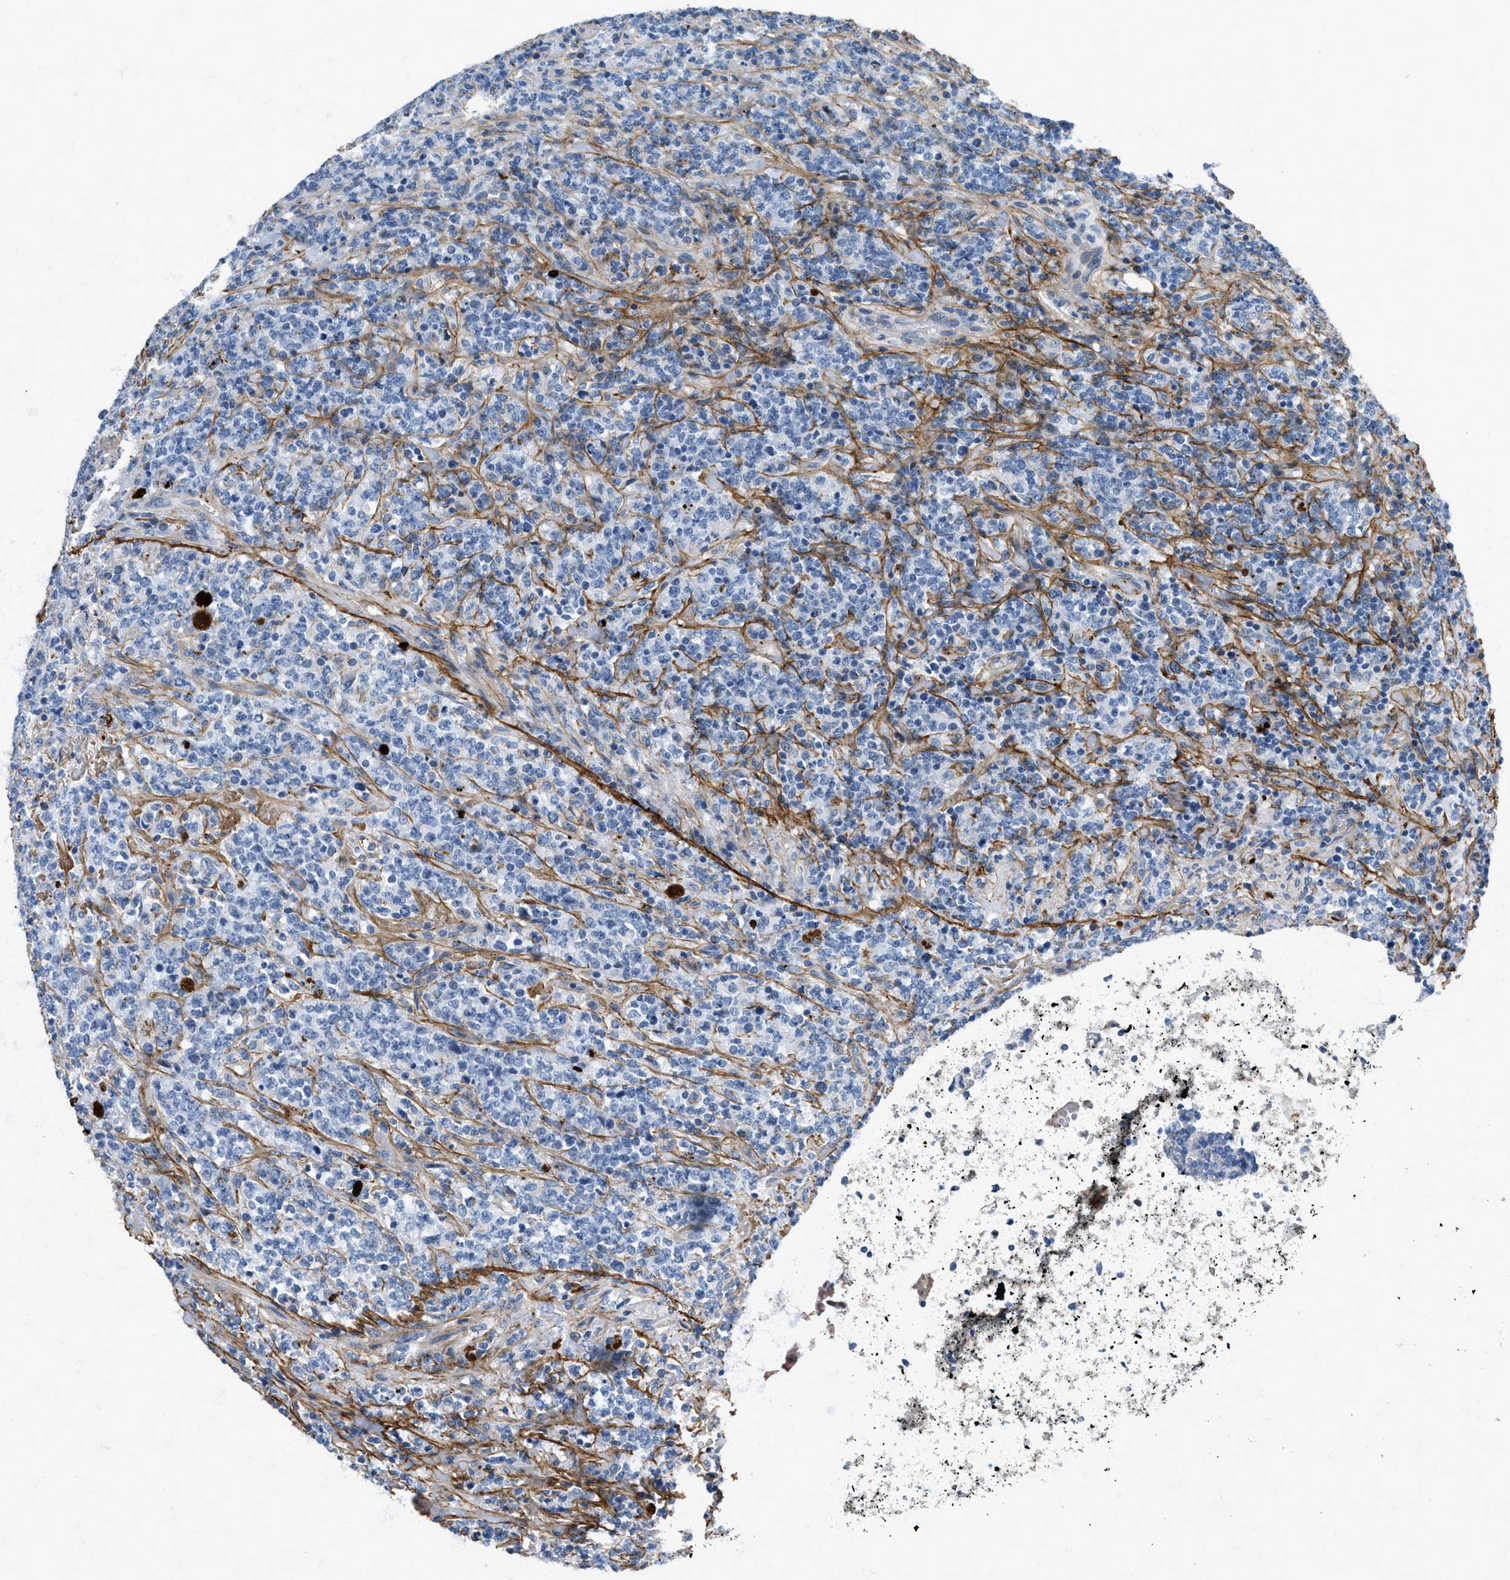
{"staining": {"intensity": "negative", "quantity": "none", "location": "none"}, "tissue": "lymphoma", "cell_type": "Tumor cells", "image_type": "cancer", "snomed": [{"axis": "morphology", "description": "Malignant lymphoma, non-Hodgkin's type, High grade"}, {"axis": "topography", "description": "Soft tissue"}], "caption": "This is an IHC micrograph of human malignant lymphoma, non-Hodgkin's type (high-grade). There is no positivity in tumor cells.", "gene": "FBN1", "patient": {"sex": "male", "age": 18}}